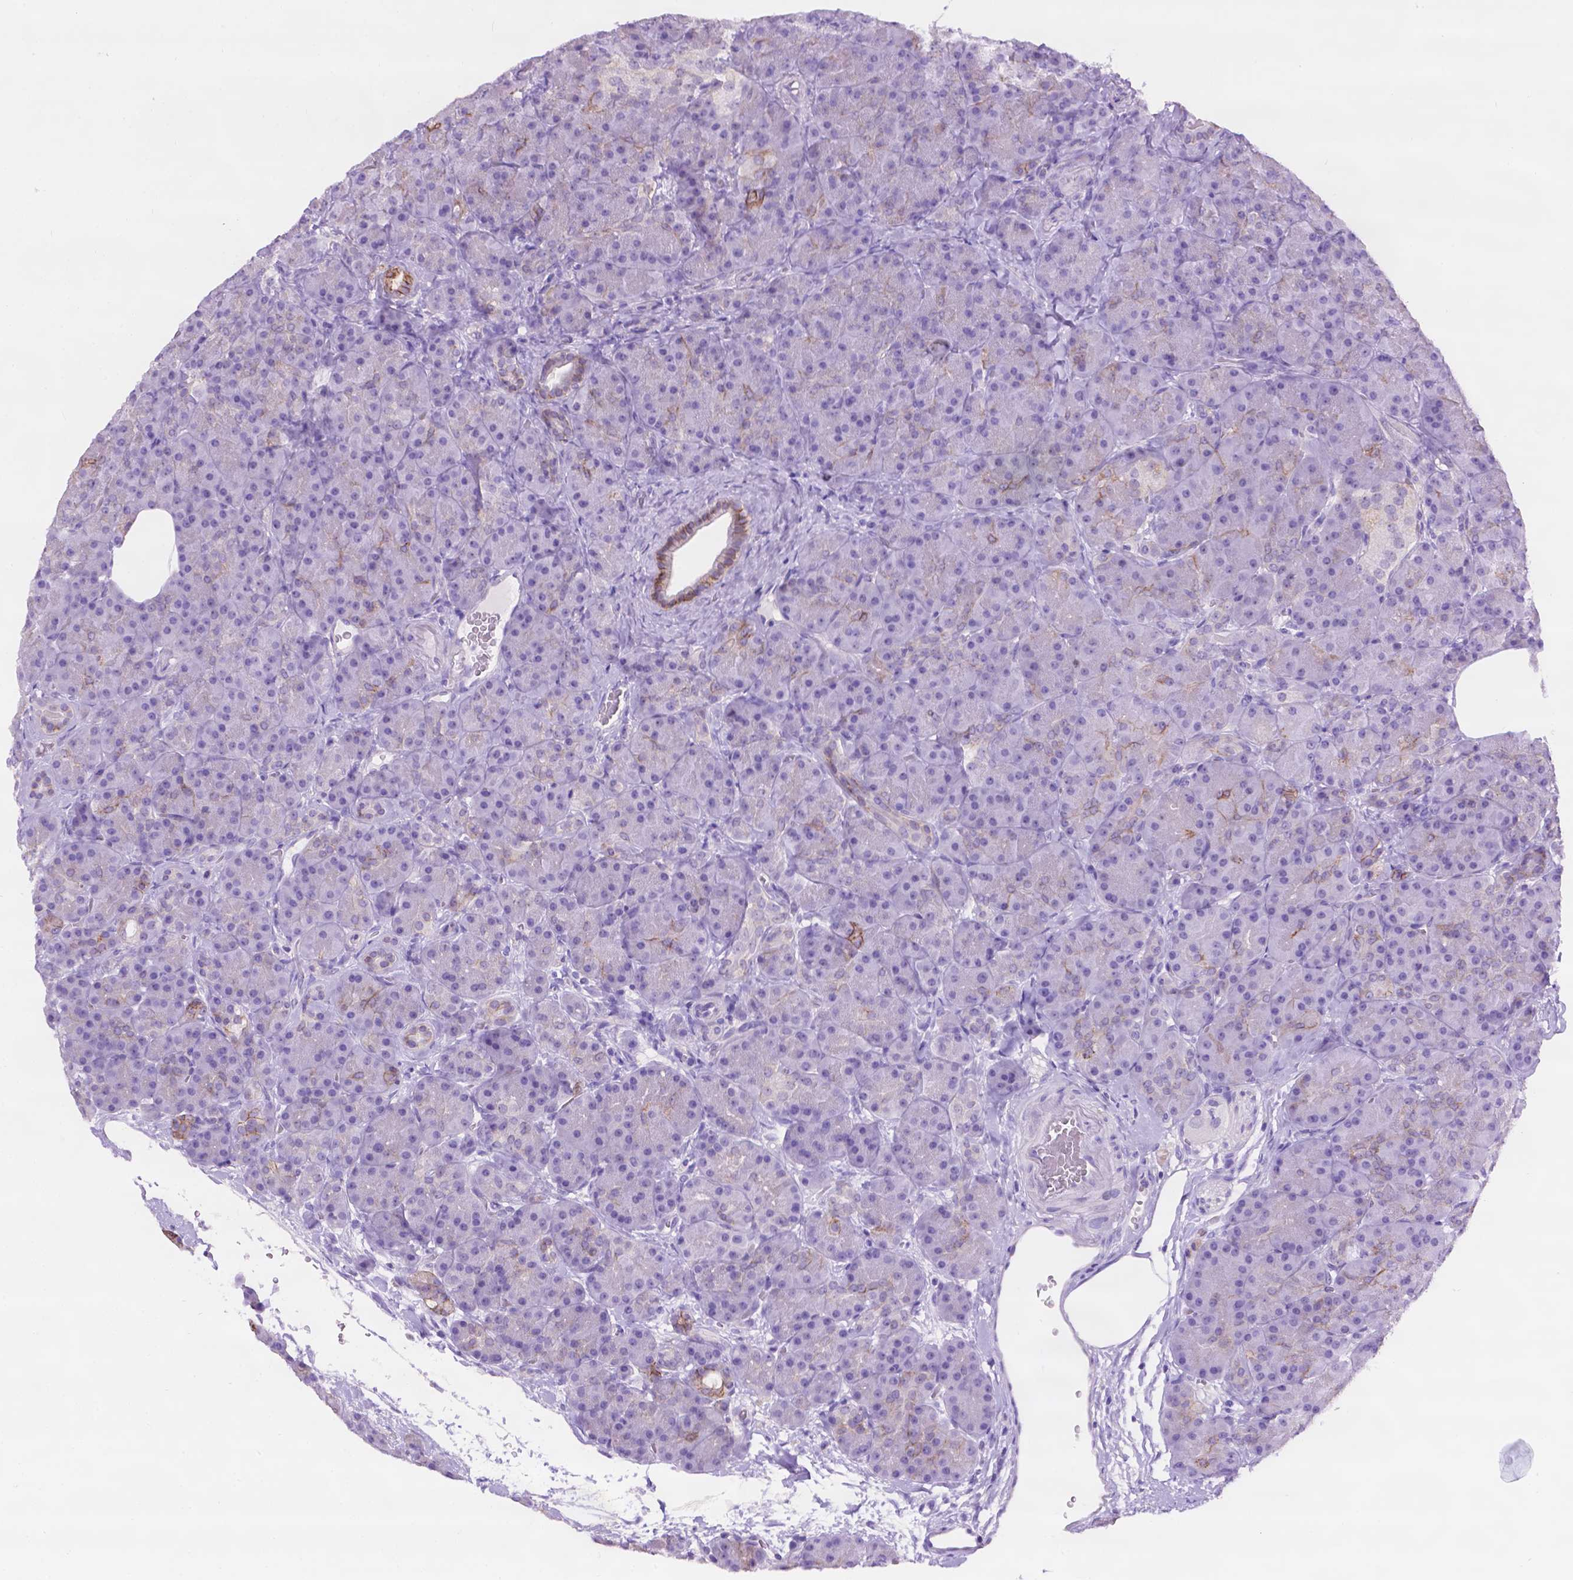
{"staining": {"intensity": "moderate", "quantity": "<25%", "location": "cytoplasmic/membranous"}, "tissue": "pancreas", "cell_type": "Exocrine glandular cells", "image_type": "normal", "snomed": [{"axis": "morphology", "description": "Normal tissue, NOS"}, {"axis": "topography", "description": "Pancreas"}], "caption": "A high-resolution histopathology image shows immunohistochemistry staining of benign pancreas, which exhibits moderate cytoplasmic/membranous positivity in approximately <25% of exocrine glandular cells.", "gene": "TACSTD2", "patient": {"sex": "male", "age": 57}}